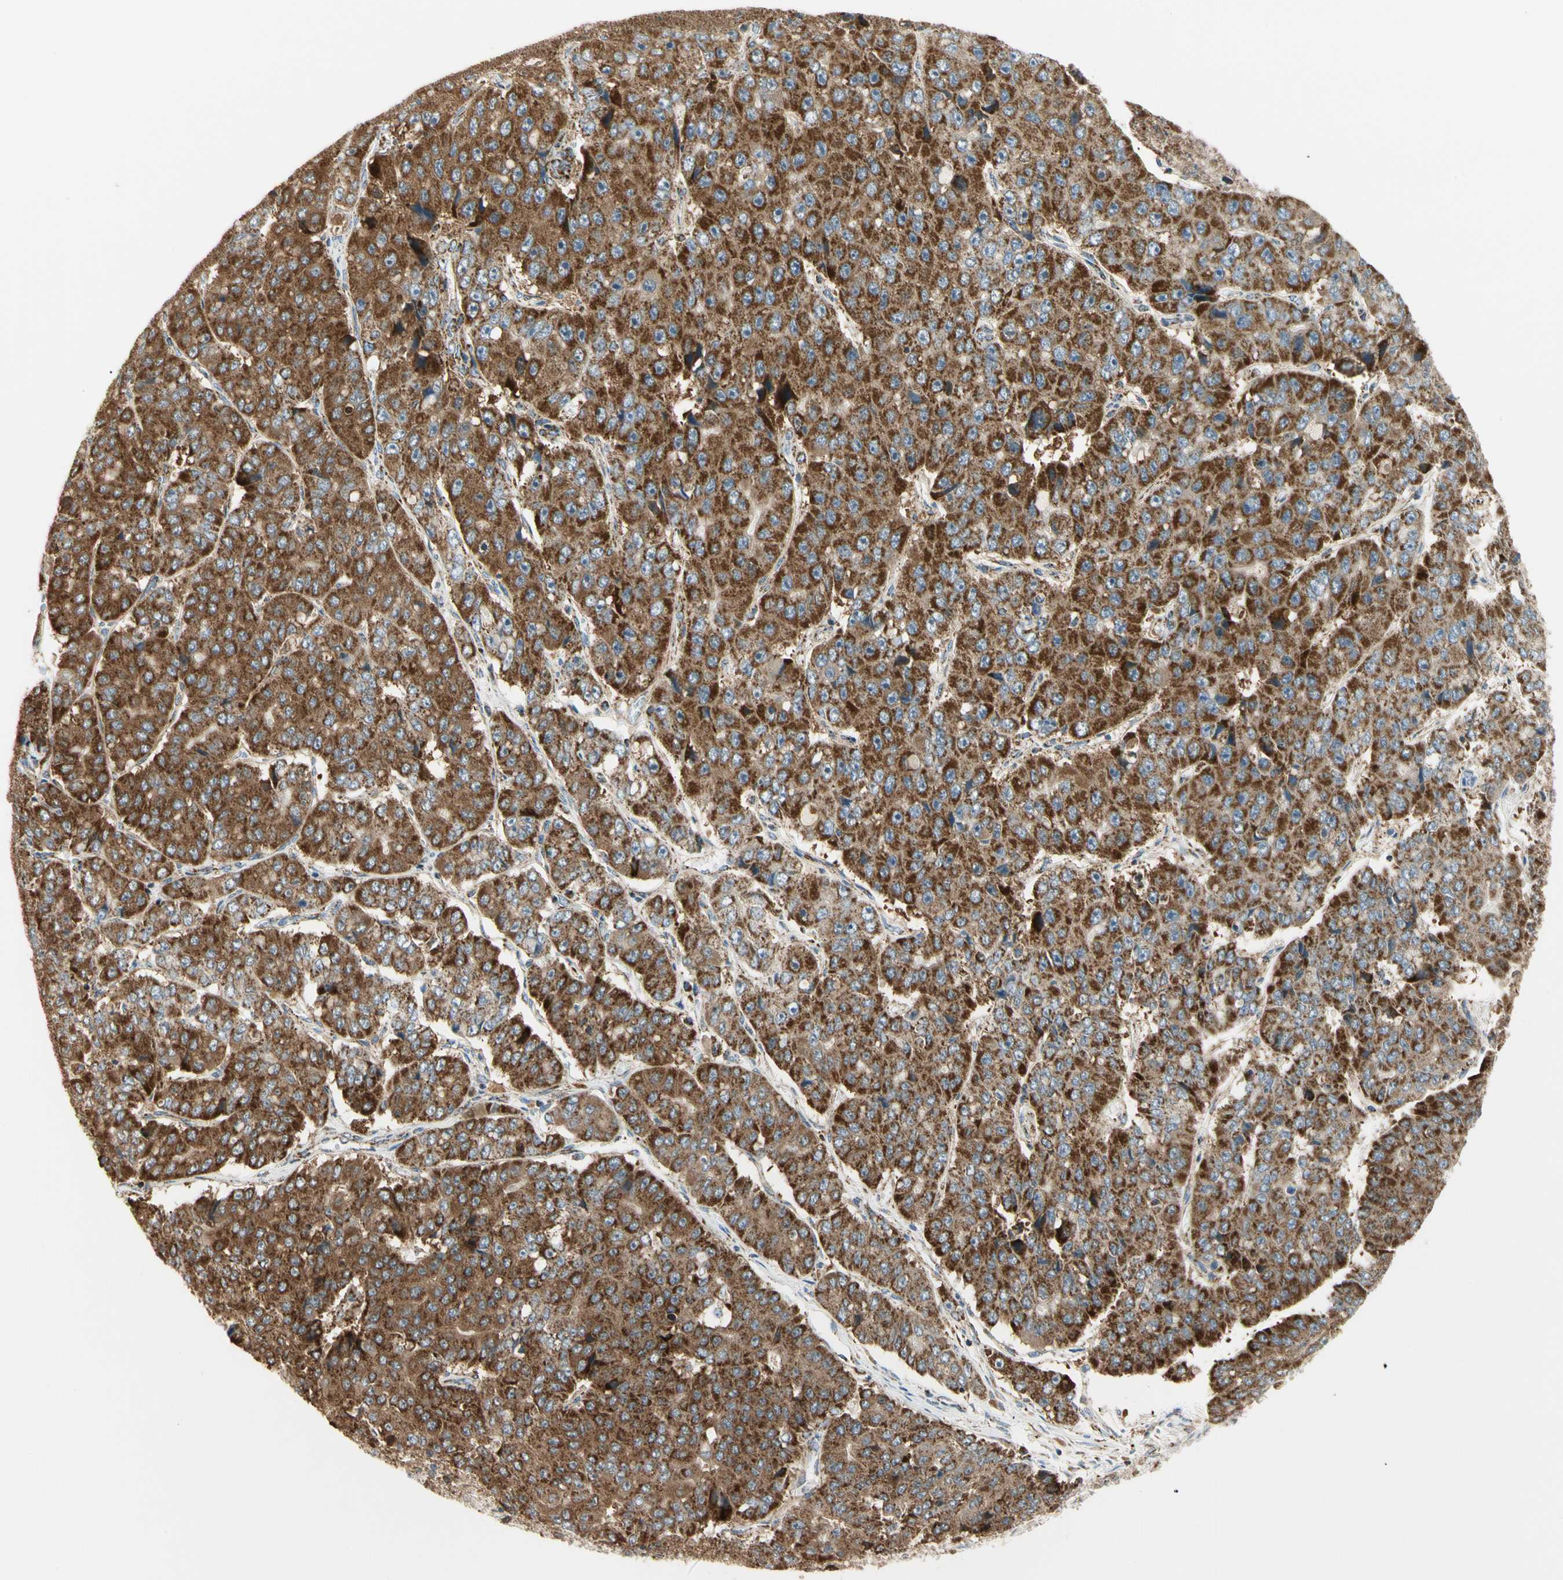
{"staining": {"intensity": "strong", "quantity": ">75%", "location": "cytoplasmic/membranous"}, "tissue": "pancreatic cancer", "cell_type": "Tumor cells", "image_type": "cancer", "snomed": [{"axis": "morphology", "description": "Adenocarcinoma, NOS"}, {"axis": "topography", "description": "Pancreas"}], "caption": "This photomicrograph reveals IHC staining of pancreatic cancer (adenocarcinoma), with high strong cytoplasmic/membranous positivity in about >75% of tumor cells.", "gene": "TBC1D10A", "patient": {"sex": "male", "age": 50}}